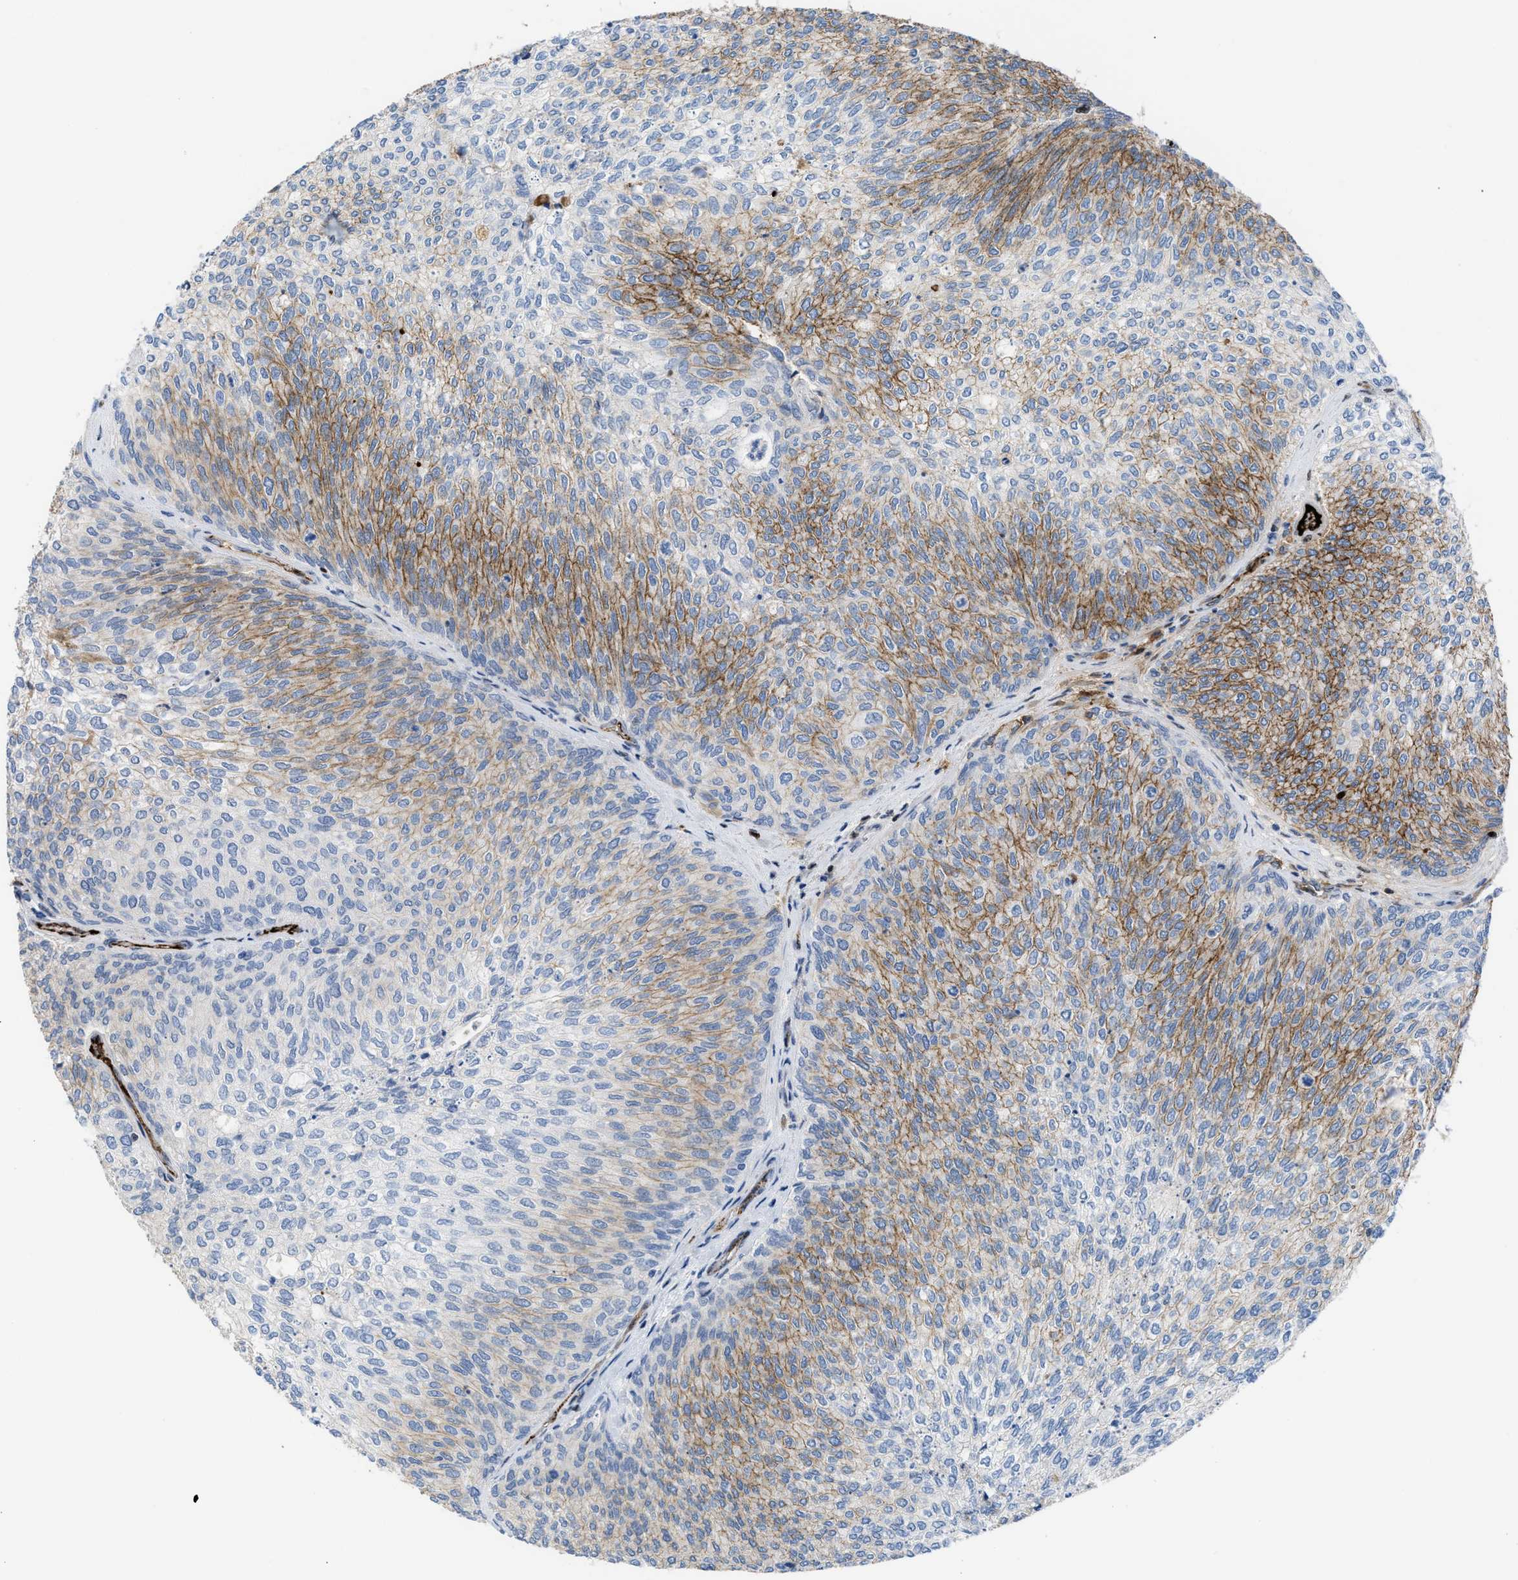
{"staining": {"intensity": "moderate", "quantity": "25%-75%", "location": "cytoplasmic/membranous"}, "tissue": "urothelial cancer", "cell_type": "Tumor cells", "image_type": "cancer", "snomed": [{"axis": "morphology", "description": "Urothelial carcinoma, Low grade"}, {"axis": "topography", "description": "Urinary bladder"}], "caption": "Immunohistochemical staining of human low-grade urothelial carcinoma exhibits medium levels of moderate cytoplasmic/membranous staining in approximately 25%-75% of tumor cells. The staining is performed using DAB brown chromogen to label protein expression. The nuclei are counter-stained blue using hematoxylin.", "gene": "LEF1", "patient": {"sex": "female", "age": 79}}